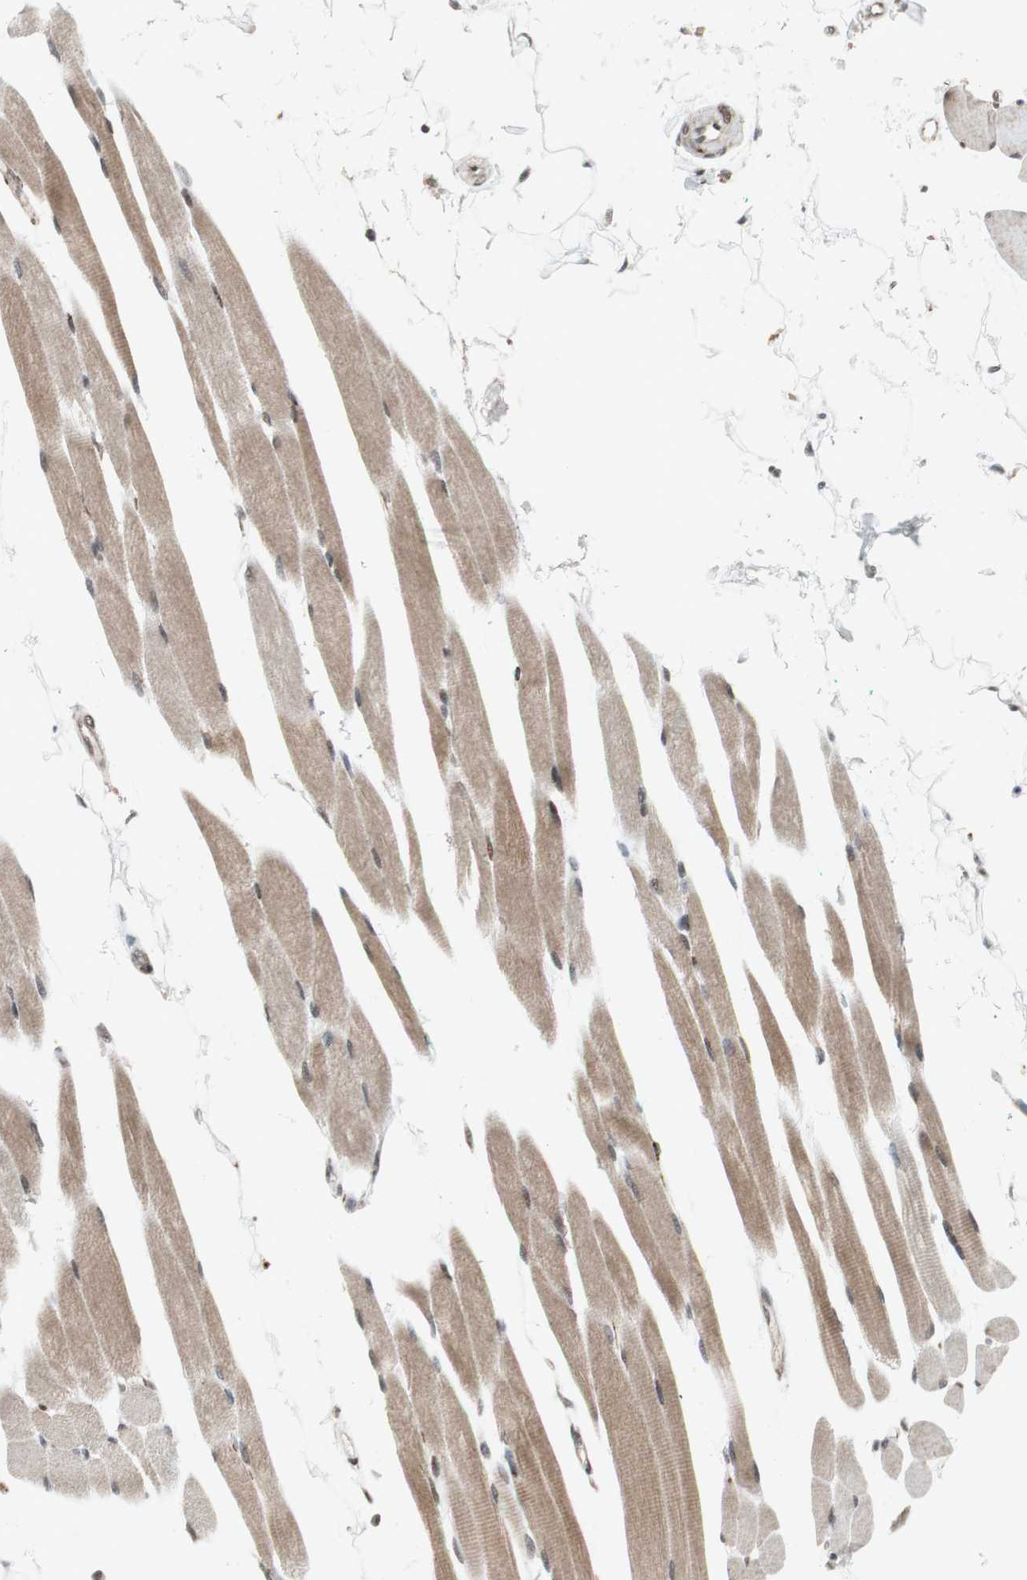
{"staining": {"intensity": "moderate", "quantity": "25%-75%", "location": "cytoplasmic/membranous"}, "tissue": "skeletal muscle", "cell_type": "Myocytes", "image_type": "normal", "snomed": [{"axis": "morphology", "description": "Normal tissue, NOS"}, {"axis": "topography", "description": "Skeletal muscle"}, {"axis": "topography", "description": "Oral tissue"}, {"axis": "topography", "description": "Peripheral nerve tissue"}], "caption": "Skeletal muscle stained with immunohistochemistry (IHC) displays moderate cytoplasmic/membranous staining in about 25%-75% of myocytes. (brown staining indicates protein expression, while blue staining denotes nuclei).", "gene": "PLXNA1", "patient": {"sex": "female", "age": 84}}